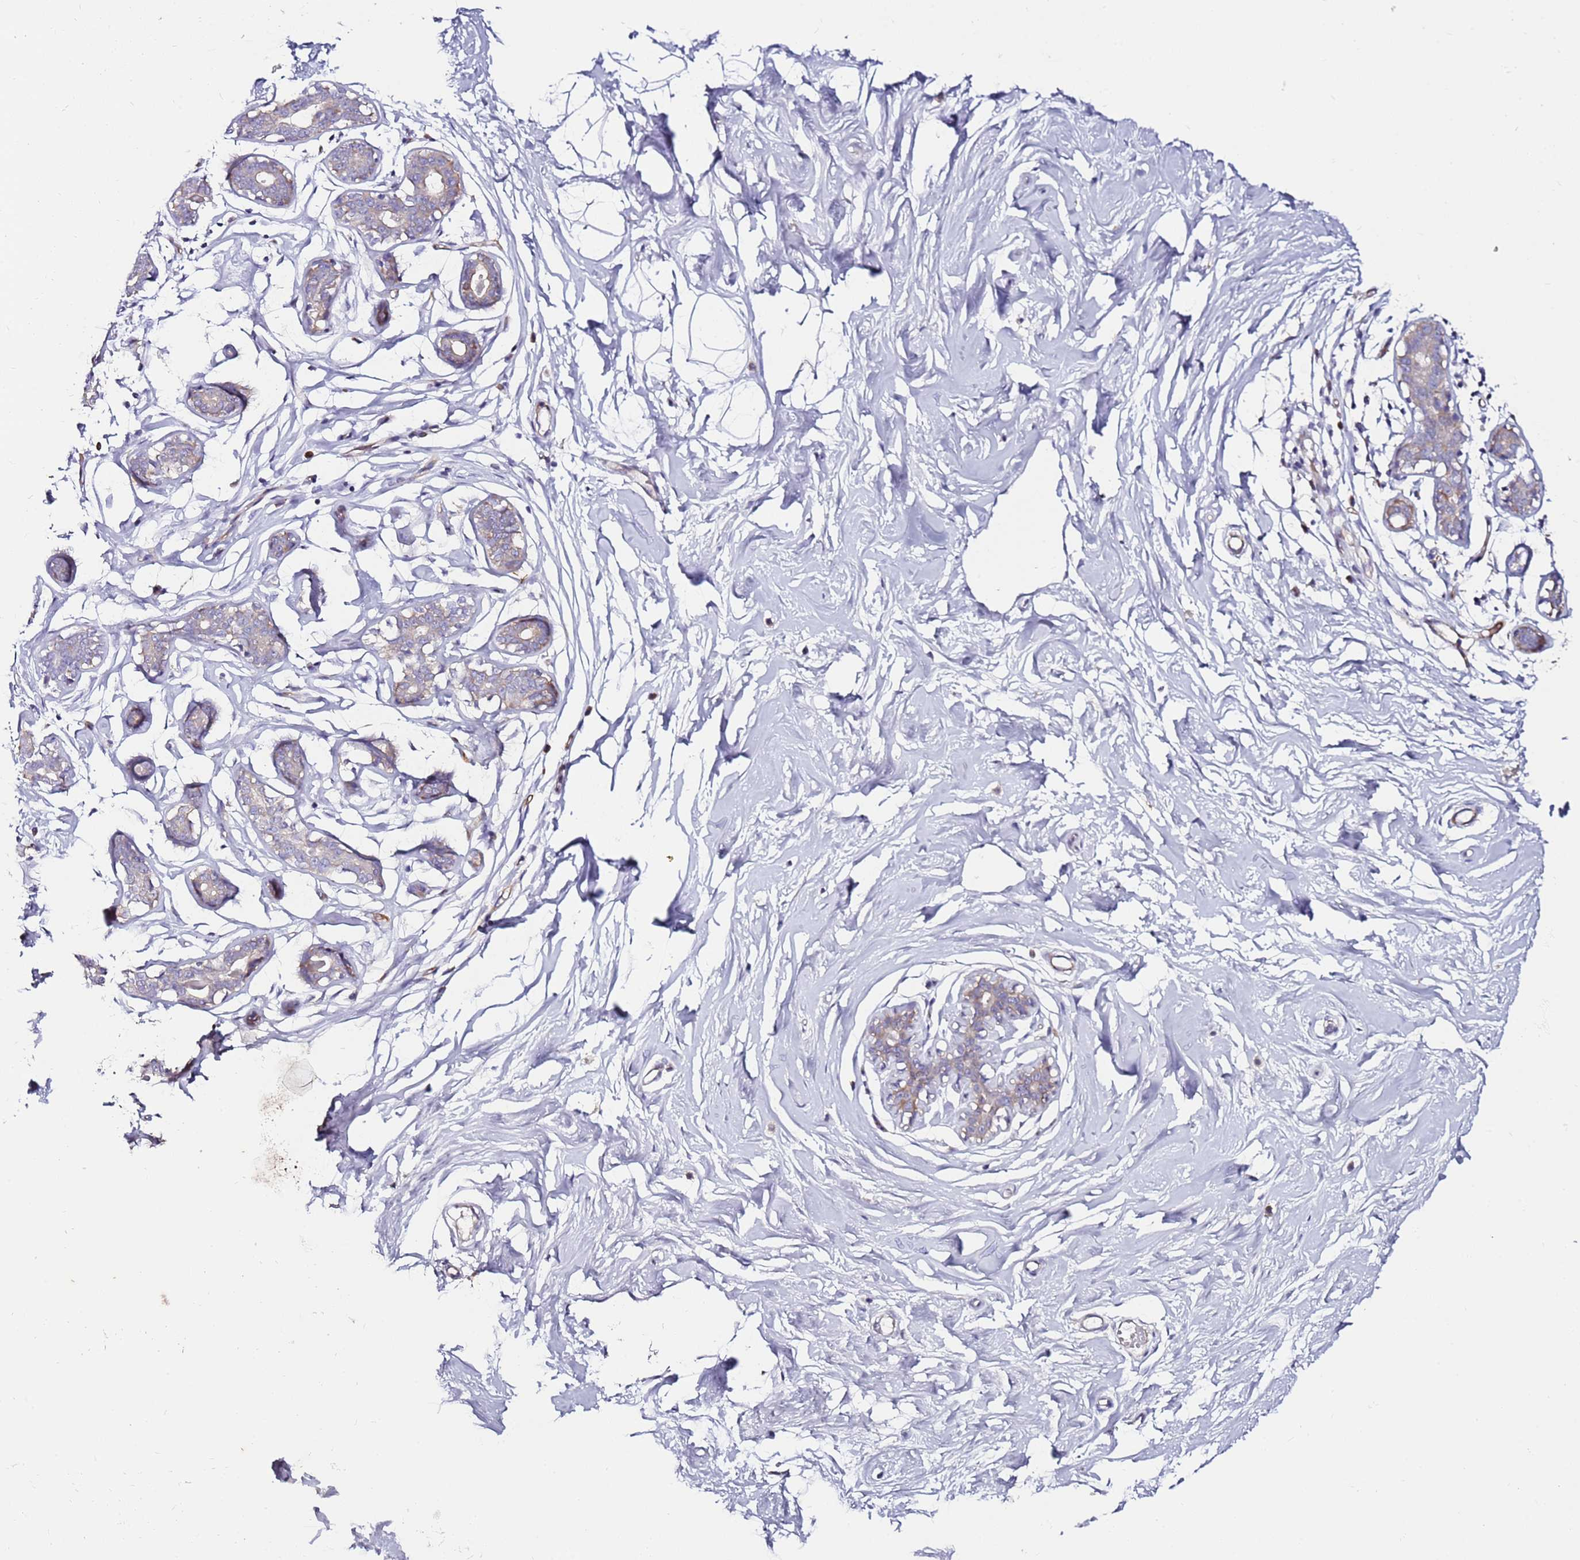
{"staining": {"intensity": "negative", "quantity": "none", "location": "none"}, "tissue": "breast", "cell_type": "Adipocytes", "image_type": "normal", "snomed": [{"axis": "morphology", "description": "Normal tissue, NOS"}, {"axis": "morphology", "description": "Adenoma, NOS"}, {"axis": "topography", "description": "Breast"}], "caption": "This is an immunohistochemistry (IHC) image of normal breast. There is no staining in adipocytes.", "gene": "SRRM5", "patient": {"sex": "female", "age": 23}}